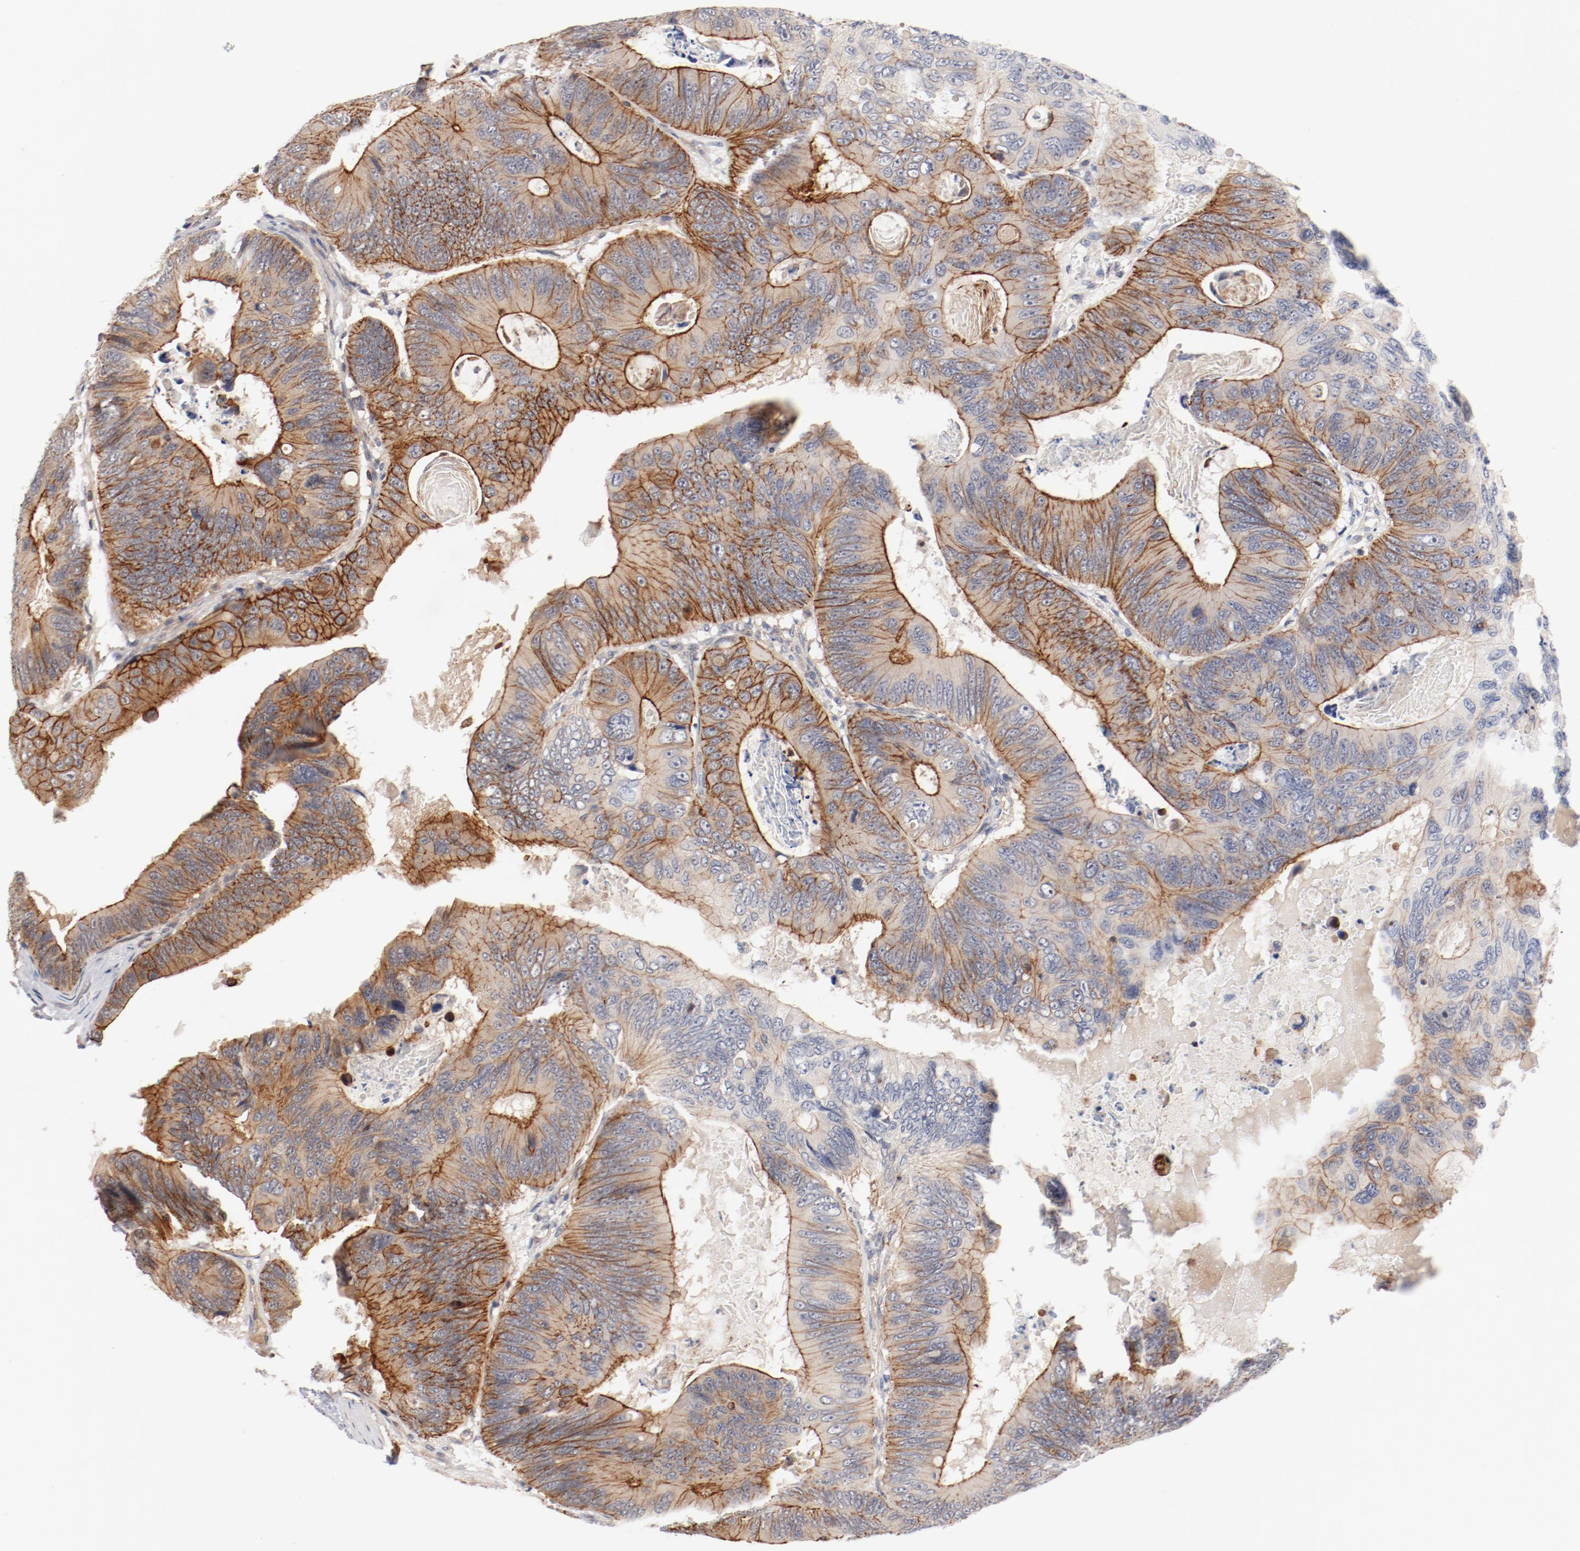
{"staining": {"intensity": "moderate", "quantity": ">75%", "location": "cytoplasmic/membranous"}, "tissue": "colorectal cancer", "cell_type": "Tumor cells", "image_type": "cancer", "snomed": [{"axis": "morphology", "description": "Adenocarcinoma, NOS"}, {"axis": "topography", "description": "Colon"}], "caption": "Immunohistochemical staining of adenocarcinoma (colorectal) displays moderate cytoplasmic/membranous protein positivity in approximately >75% of tumor cells. Using DAB (brown) and hematoxylin (blue) stains, captured at high magnification using brightfield microscopy.", "gene": "ZNF267", "patient": {"sex": "female", "age": 55}}